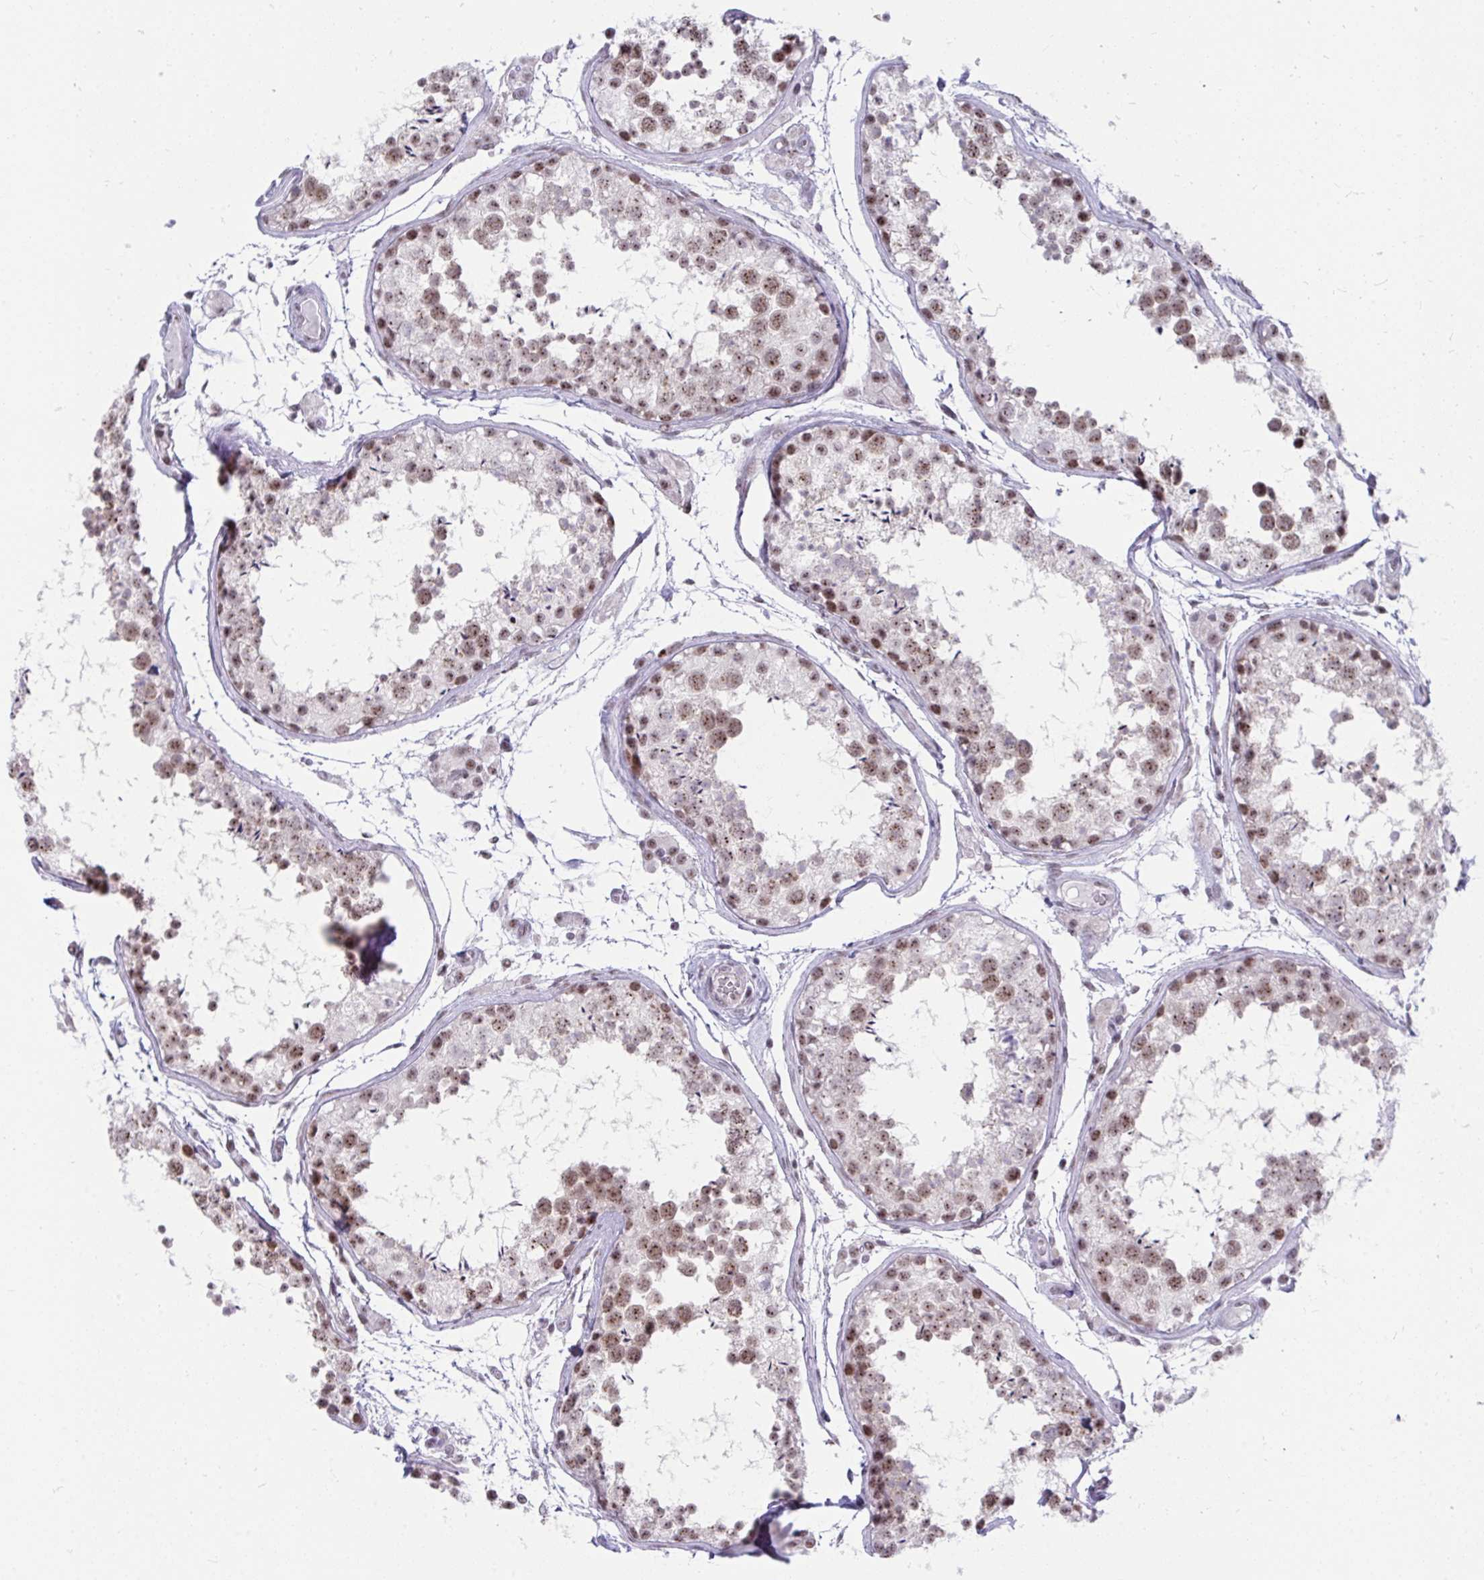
{"staining": {"intensity": "moderate", "quantity": ">75%", "location": "nuclear"}, "tissue": "testis", "cell_type": "Cells in seminiferous ducts", "image_type": "normal", "snomed": [{"axis": "morphology", "description": "Normal tissue, NOS"}, {"axis": "topography", "description": "Testis"}], "caption": "Human testis stained for a protein (brown) exhibits moderate nuclear positive staining in approximately >75% of cells in seminiferous ducts.", "gene": "PRR14", "patient": {"sex": "male", "age": 29}}